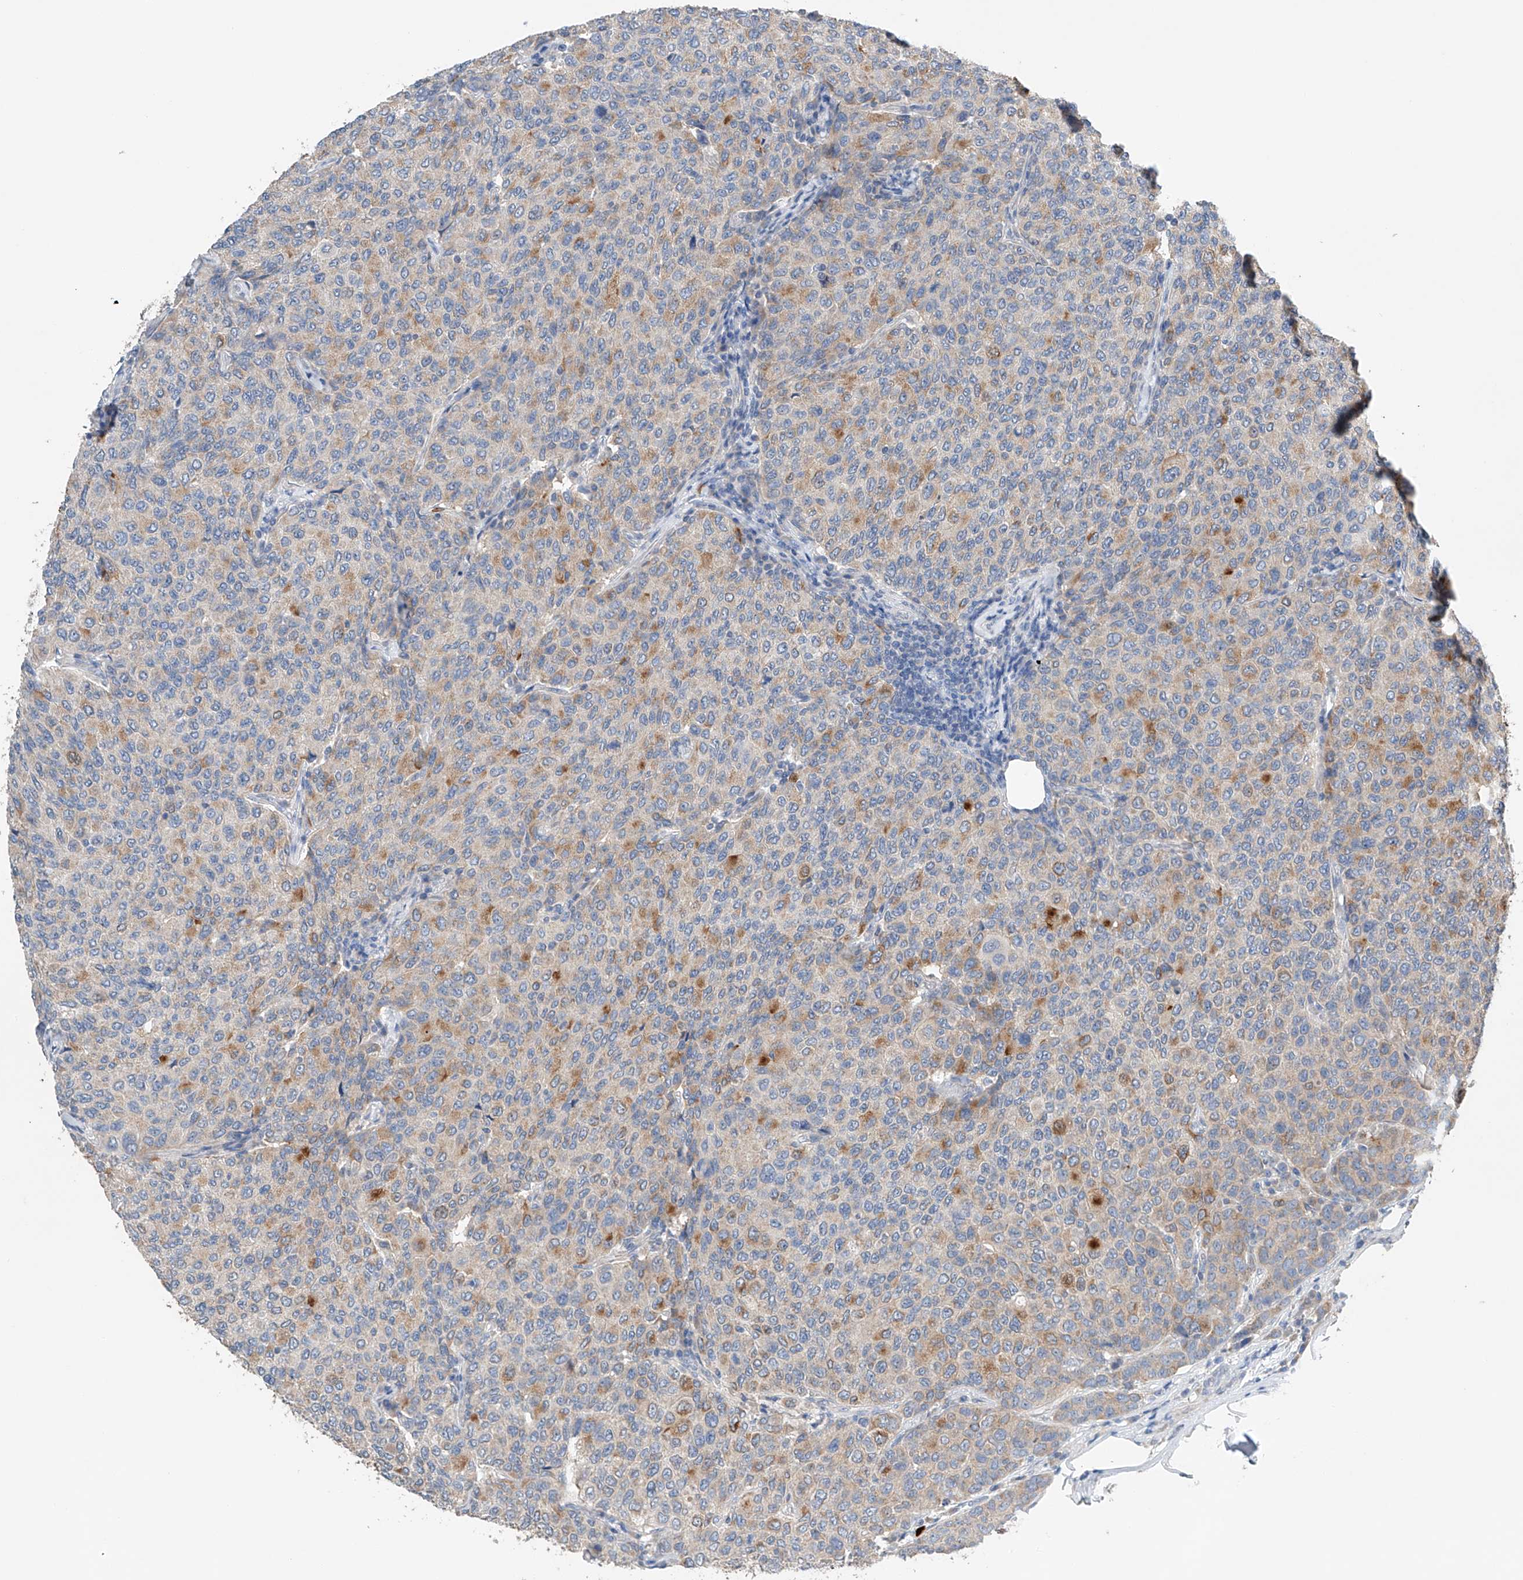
{"staining": {"intensity": "moderate", "quantity": "<25%", "location": "cytoplasmic/membranous"}, "tissue": "breast cancer", "cell_type": "Tumor cells", "image_type": "cancer", "snomed": [{"axis": "morphology", "description": "Duct carcinoma"}, {"axis": "topography", "description": "Breast"}], "caption": "Immunohistochemistry (IHC) photomicrograph of human breast cancer stained for a protein (brown), which displays low levels of moderate cytoplasmic/membranous staining in approximately <25% of tumor cells.", "gene": "GPC4", "patient": {"sex": "female", "age": 55}}